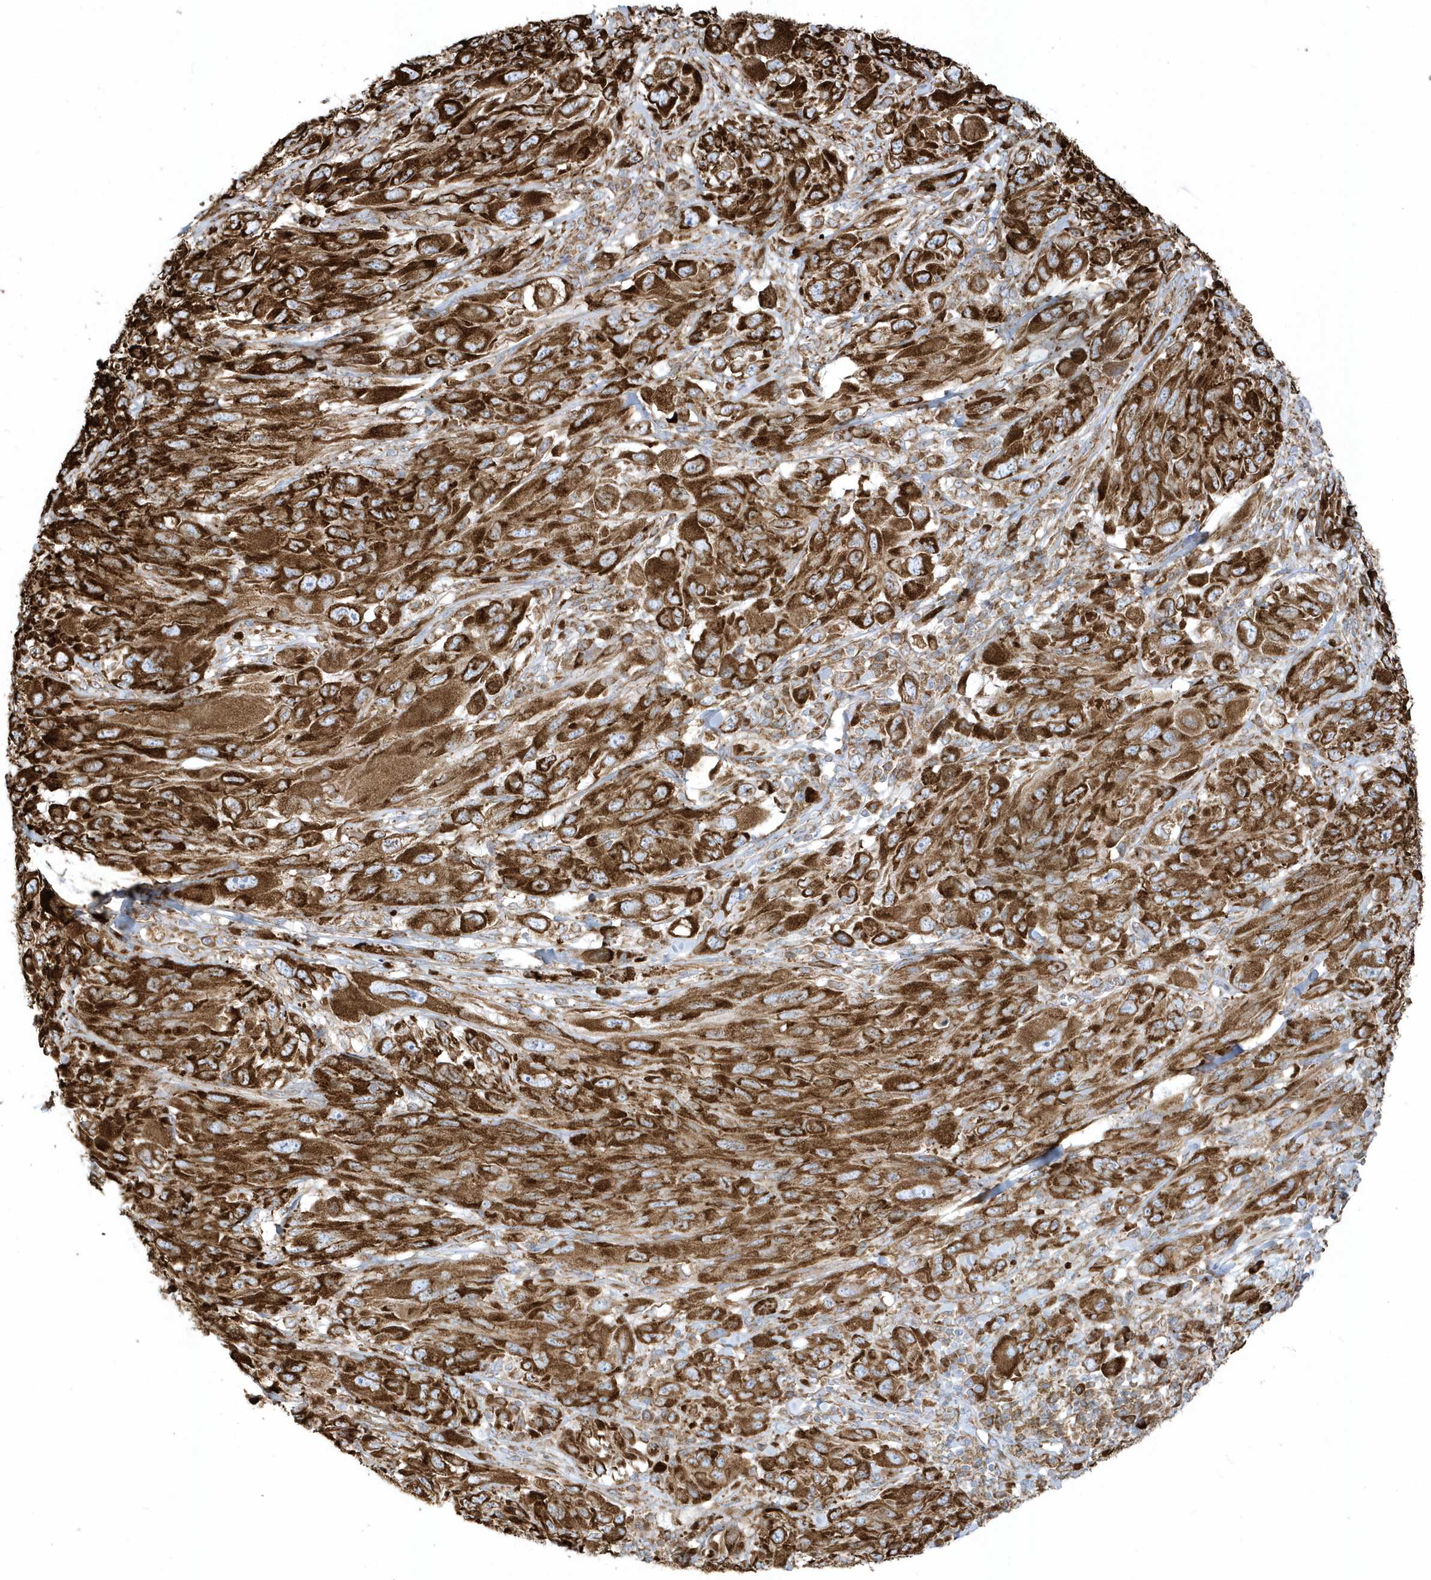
{"staining": {"intensity": "strong", "quantity": ">75%", "location": "cytoplasmic/membranous"}, "tissue": "melanoma", "cell_type": "Tumor cells", "image_type": "cancer", "snomed": [{"axis": "morphology", "description": "Malignant melanoma, NOS"}, {"axis": "topography", "description": "Skin"}], "caption": "Immunohistochemistry (IHC) micrograph of human malignant melanoma stained for a protein (brown), which exhibits high levels of strong cytoplasmic/membranous staining in about >75% of tumor cells.", "gene": "PDIA6", "patient": {"sex": "female", "age": 91}}